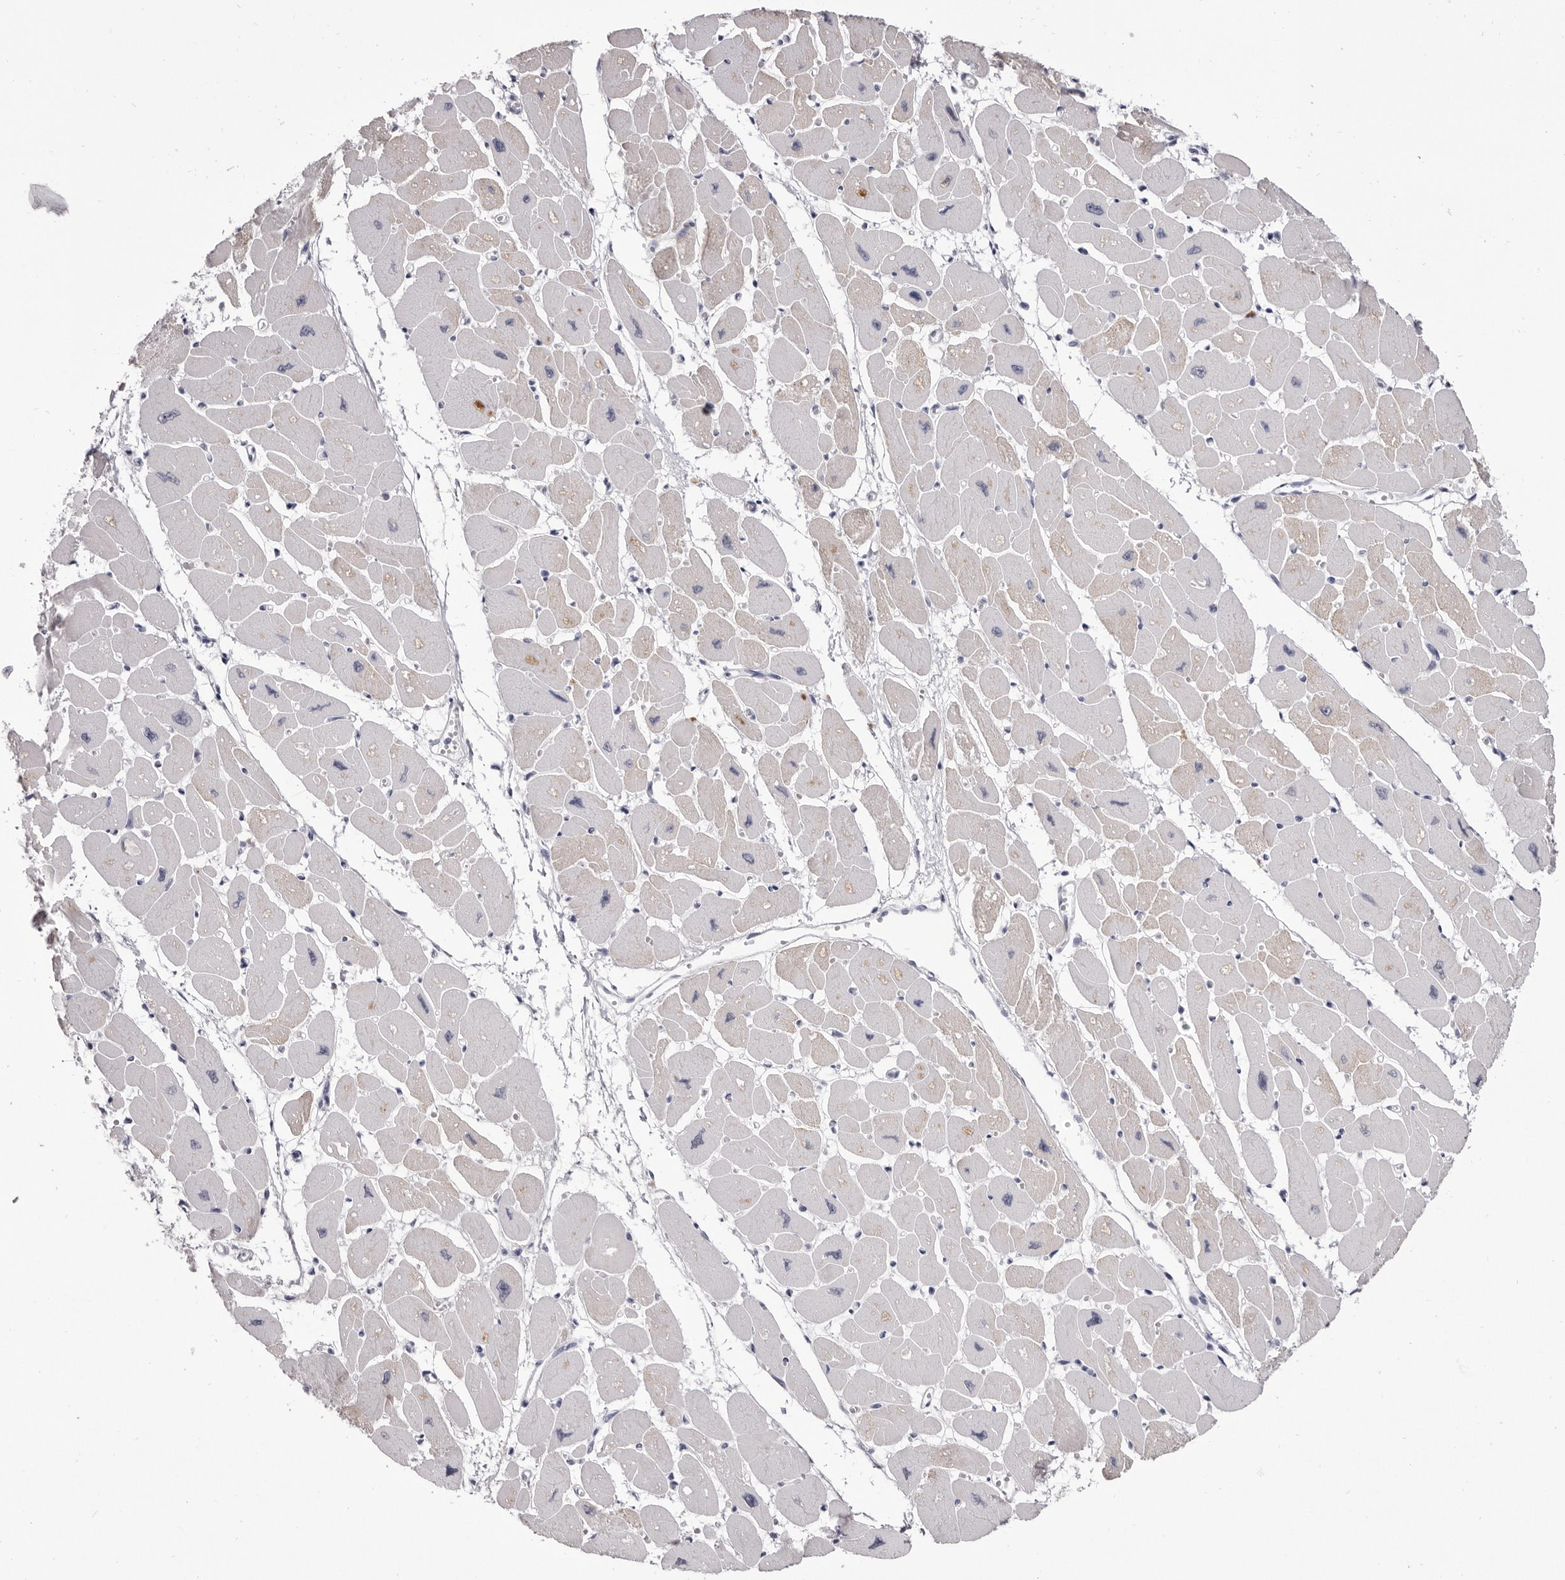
{"staining": {"intensity": "moderate", "quantity": "25%-75%", "location": "cytoplasmic/membranous,nuclear"}, "tissue": "heart muscle", "cell_type": "Cardiomyocytes", "image_type": "normal", "snomed": [{"axis": "morphology", "description": "Normal tissue, NOS"}, {"axis": "topography", "description": "Heart"}], "caption": "Heart muscle stained for a protein (brown) shows moderate cytoplasmic/membranous,nuclear positive positivity in approximately 25%-75% of cardiomyocytes.", "gene": "ZNF326", "patient": {"sex": "female", "age": 54}}